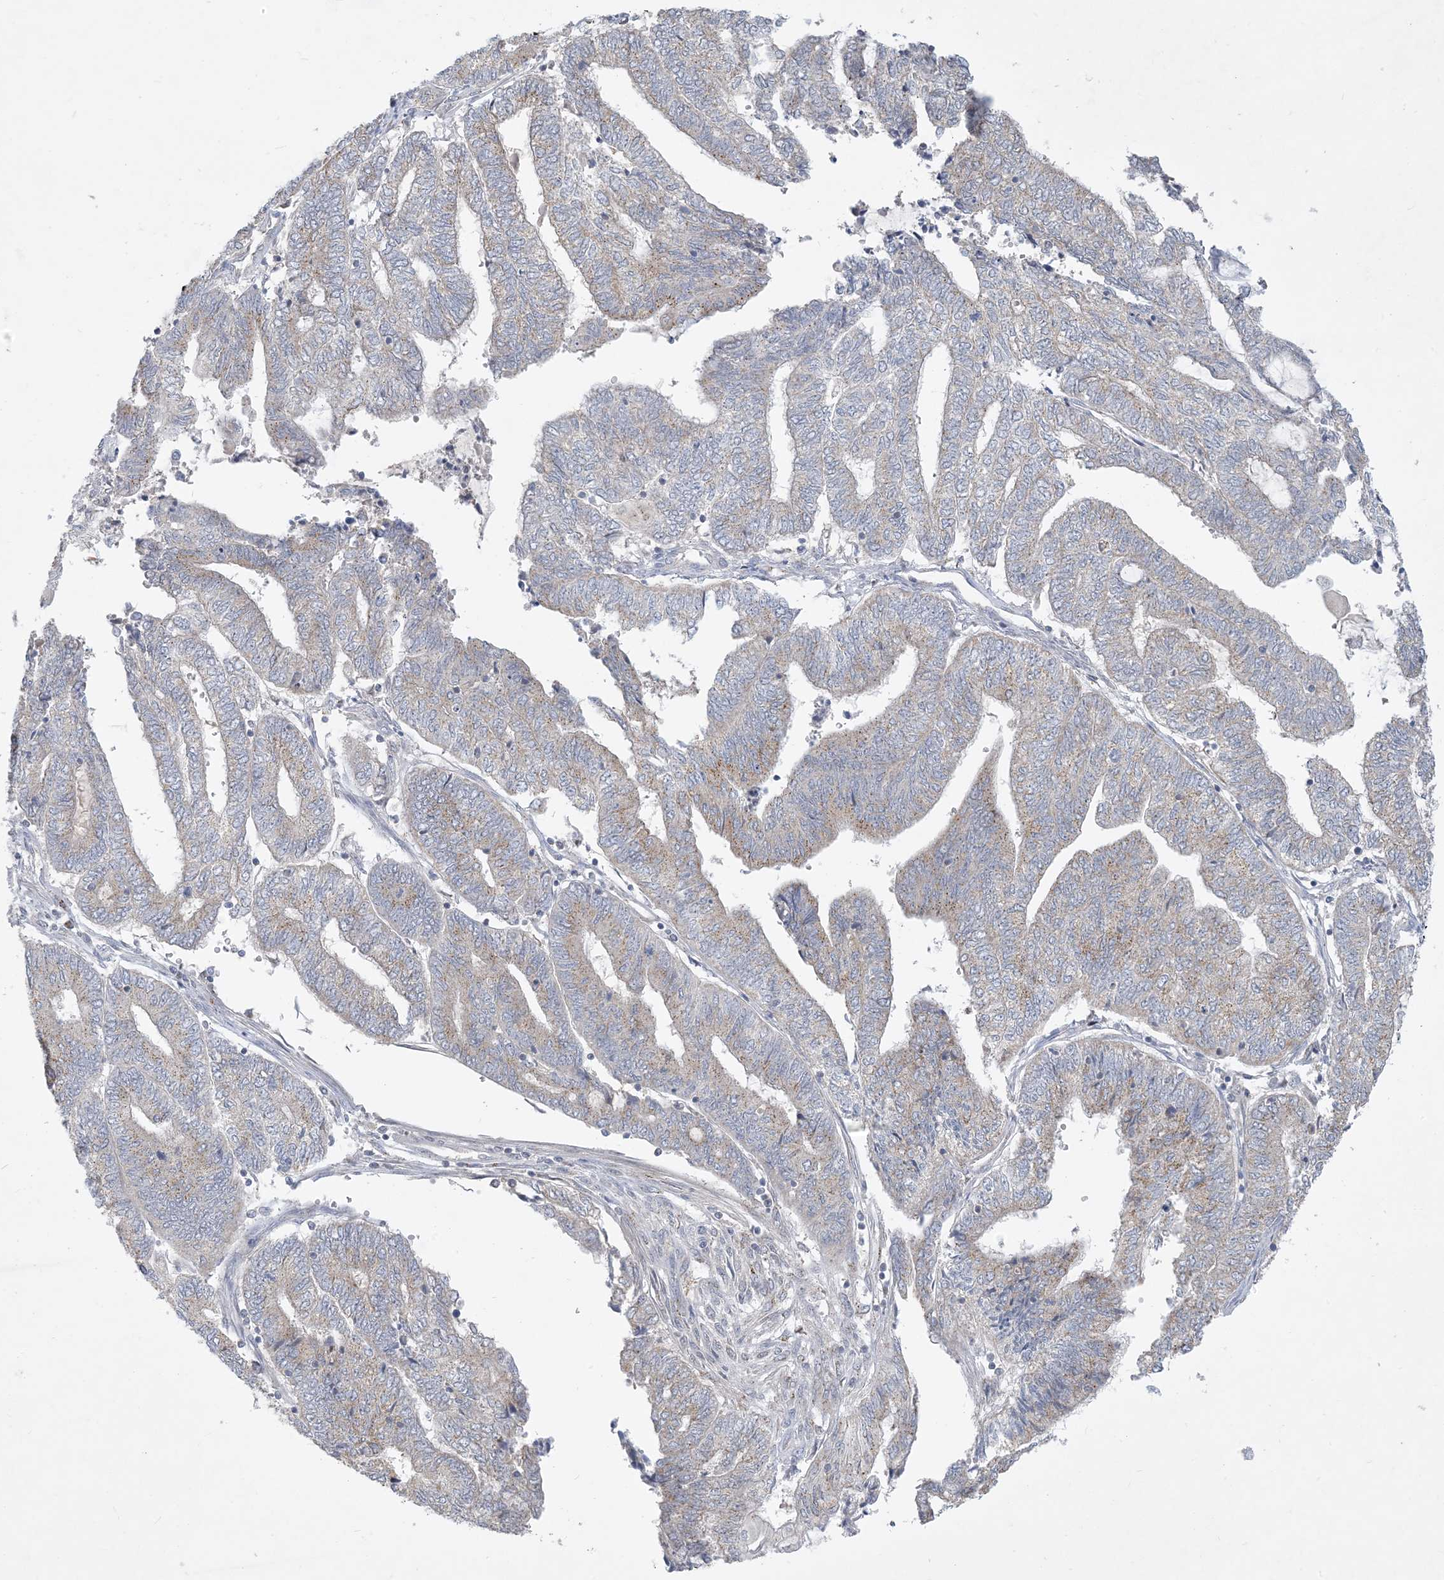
{"staining": {"intensity": "weak", "quantity": "25%-75%", "location": "cytoplasmic/membranous"}, "tissue": "endometrial cancer", "cell_type": "Tumor cells", "image_type": "cancer", "snomed": [{"axis": "morphology", "description": "Adenocarcinoma, NOS"}, {"axis": "topography", "description": "Uterus"}, {"axis": "topography", "description": "Endometrium"}], "caption": "Immunohistochemistry (IHC) of endometrial cancer (adenocarcinoma) shows low levels of weak cytoplasmic/membranous staining in about 25%-75% of tumor cells. The staining was performed using DAB (3,3'-diaminobenzidine), with brown indicating positive protein expression. Nuclei are stained blue with hematoxylin.", "gene": "CCDC14", "patient": {"sex": "female", "age": 70}}